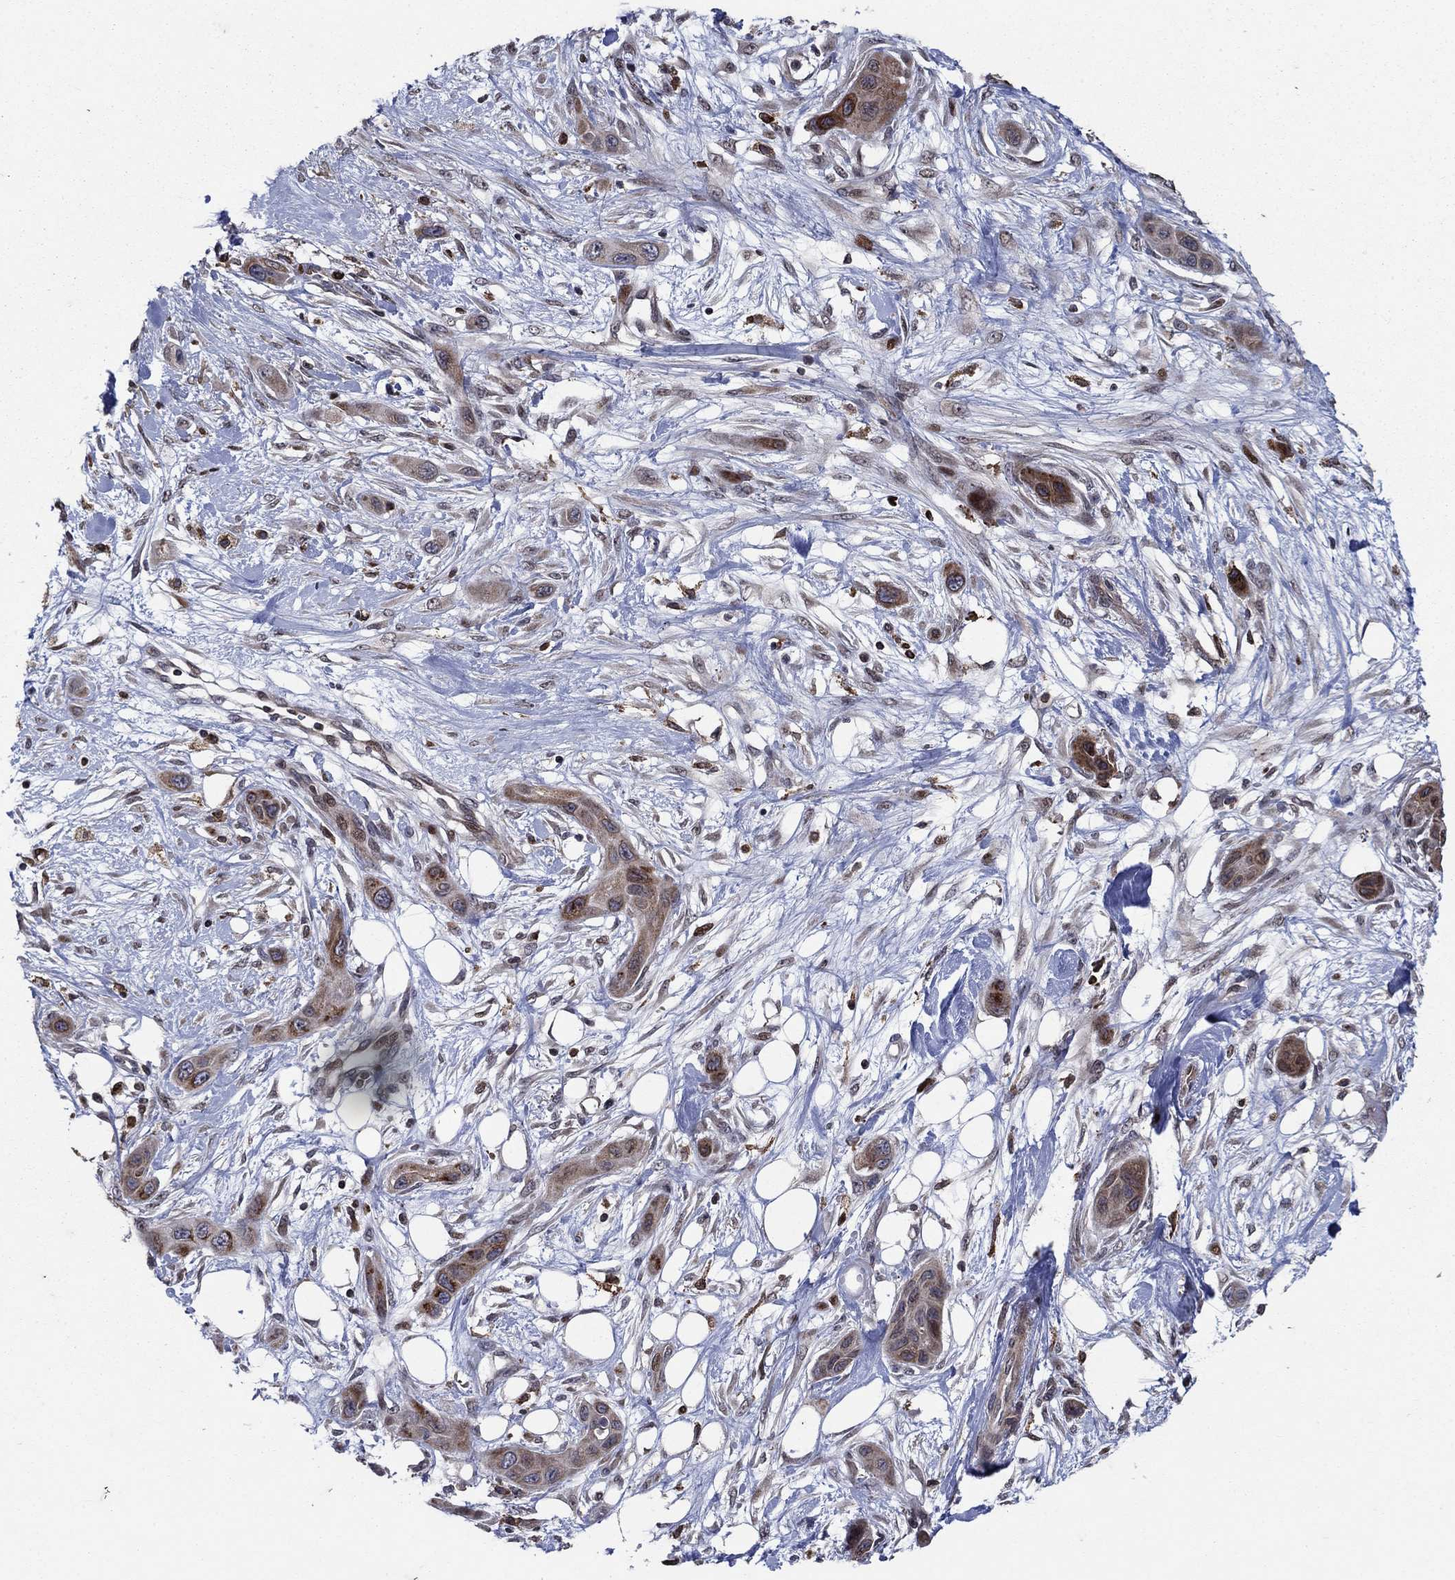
{"staining": {"intensity": "moderate", "quantity": "25%-75%", "location": "cytoplasmic/membranous"}, "tissue": "skin cancer", "cell_type": "Tumor cells", "image_type": "cancer", "snomed": [{"axis": "morphology", "description": "Squamous cell carcinoma, NOS"}, {"axis": "topography", "description": "Skin"}], "caption": "A brown stain highlights moderate cytoplasmic/membranous positivity of a protein in human skin cancer (squamous cell carcinoma) tumor cells.", "gene": "DHRS7", "patient": {"sex": "male", "age": 79}}